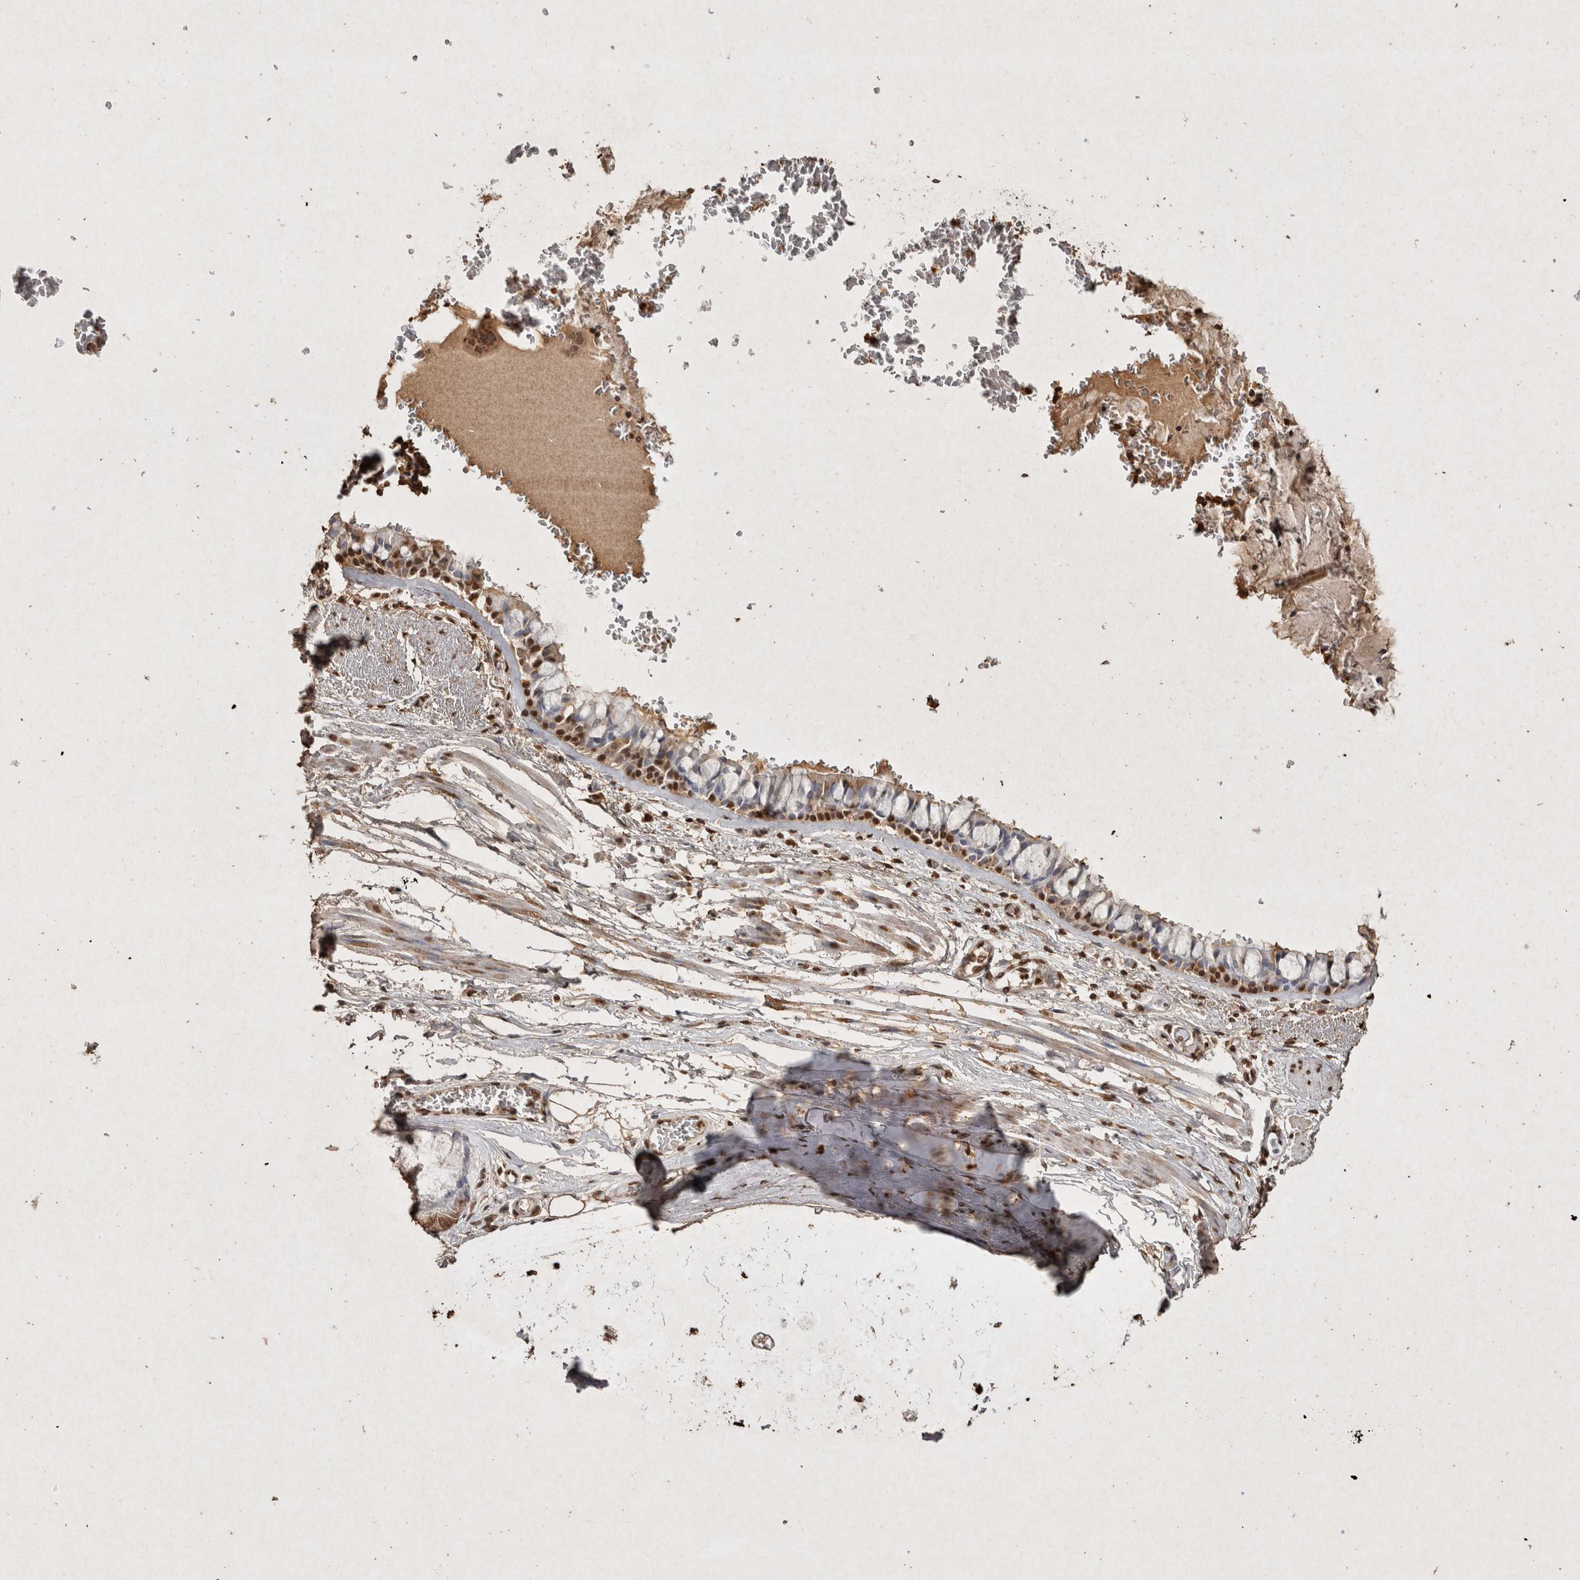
{"staining": {"intensity": "moderate", "quantity": "25%-75%", "location": "nuclear"}, "tissue": "bronchus", "cell_type": "Respiratory epithelial cells", "image_type": "normal", "snomed": [{"axis": "morphology", "description": "Normal tissue, NOS"}, {"axis": "topography", "description": "Bronchus"}], "caption": "An image of human bronchus stained for a protein shows moderate nuclear brown staining in respiratory epithelial cells. (DAB (3,3'-diaminobenzidine) IHC with brightfield microscopy, high magnification).", "gene": "FSTL3", "patient": {"sex": "male", "age": 66}}